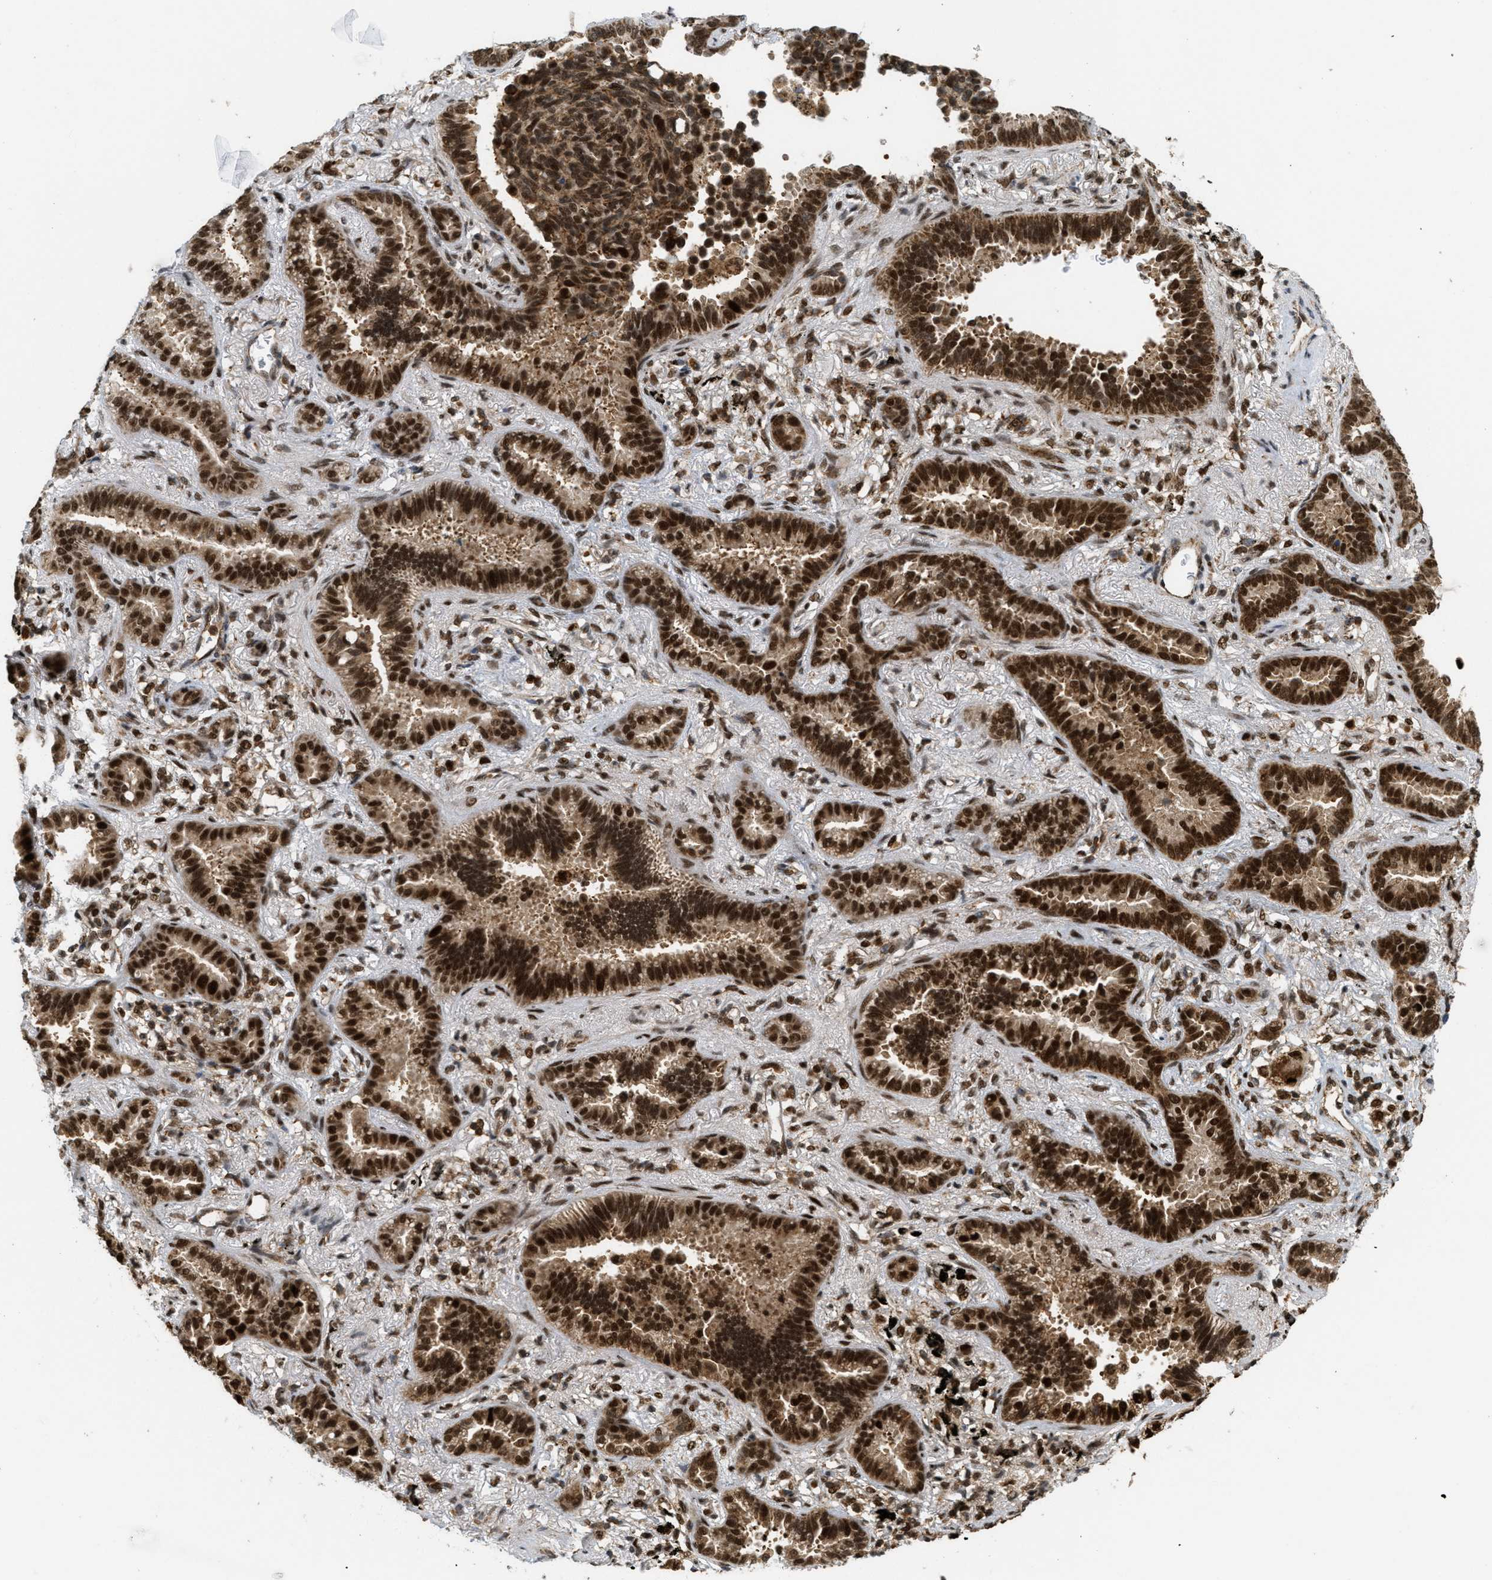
{"staining": {"intensity": "strong", "quantity": ">75%", "location": "nuclear"}, "tissue": "lung cancer", "cell_type": "Tumor cells", "image_type": "cancer", "snomed": [{"axis": "morphology", "description": "Normal tissue, NOS"}, {"axis": "morphology", "description": "Adenocarcinoma, NOS"}, {"axis": "topography", "description": "Lung"}], "caption": "Lung adenocarcinoma tissue demonstrates strong nuclear positivity in about >75% of tumor cells", "gene": "TLK1", "patient": {"sex": "male", "age": 59}}